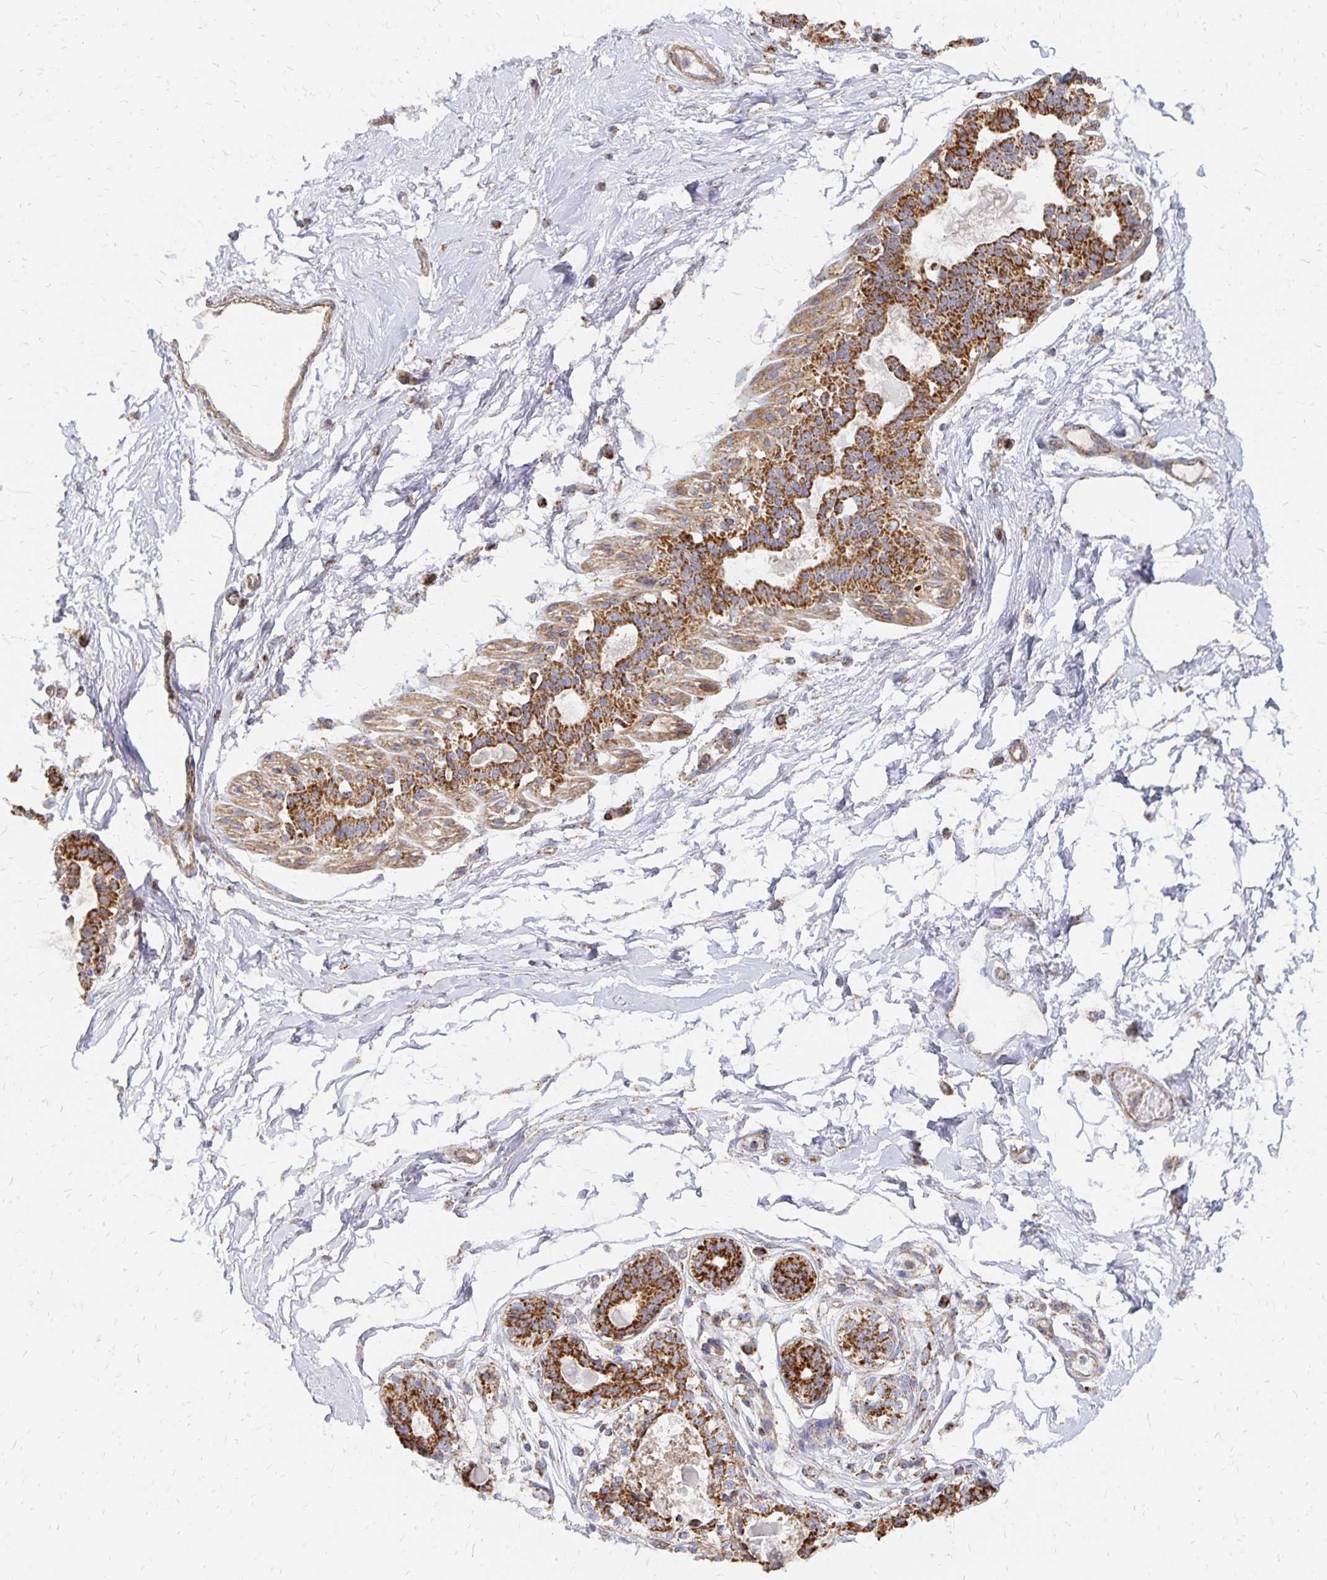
{"staining": {"intensity": "negative", "quantity": "none", "location": "none"}, "tissue": "breast", "cell_type": "Adipocytes", "image_type": "normal", "snomed": [{"axis": "morphology", "description": "Normal tissue, NOS"}, {"axis": "topography", "description": "Breast"}], "caption": "High magnification brightfield microscopy of unremarkable breast stained with DAB (brown) and counterstained with hematoxylin (blue): adipocytes show no significant positivity. (Stains: DAB (3,3'-diaminobenzidine) IHC with hematoxylin counter stain, Microscopy: brightfield microscopy at high magnification).", "gene": "STOML2", "patient": {"sex": "female", "age": 45}}